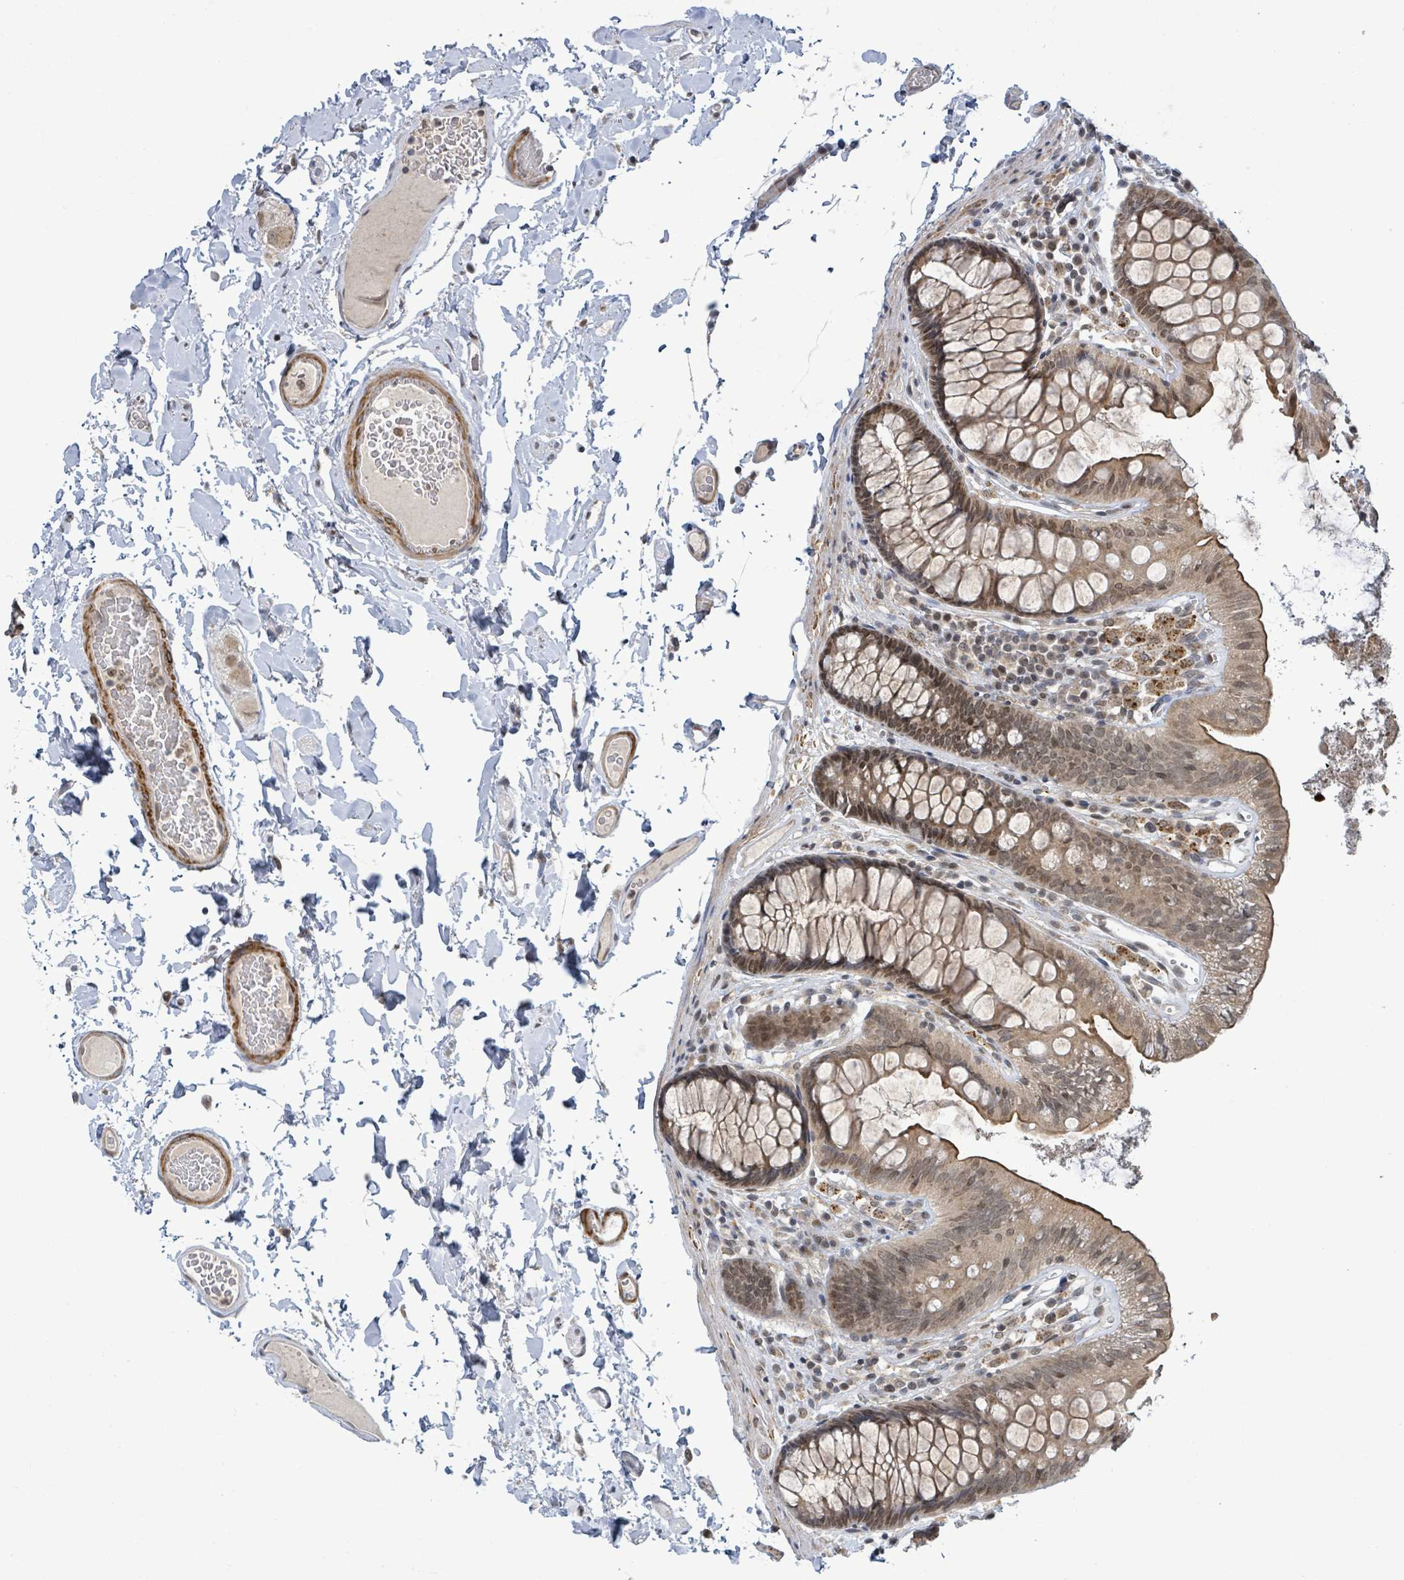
{"staining": {"intensity": "moderate", "quantity": ">75%", "location": "cytoplasmic/membranous"}, "tissue": "colon", "cell_type": "Endothelial cells", "image_type": "normal", "snomed": [{"axis": "morphology", "description": "Normal tissue, NOS"}, {"axis": "topography", "description": "Colon"}], "caption": "DAB immunohistochemical staining of benign human colon shows moderate cytoplasmic/membranous protein expression in about >75% of endothelial cells.", "gene": "SBF2", "patient": {"sex": "male", "age": 84}}